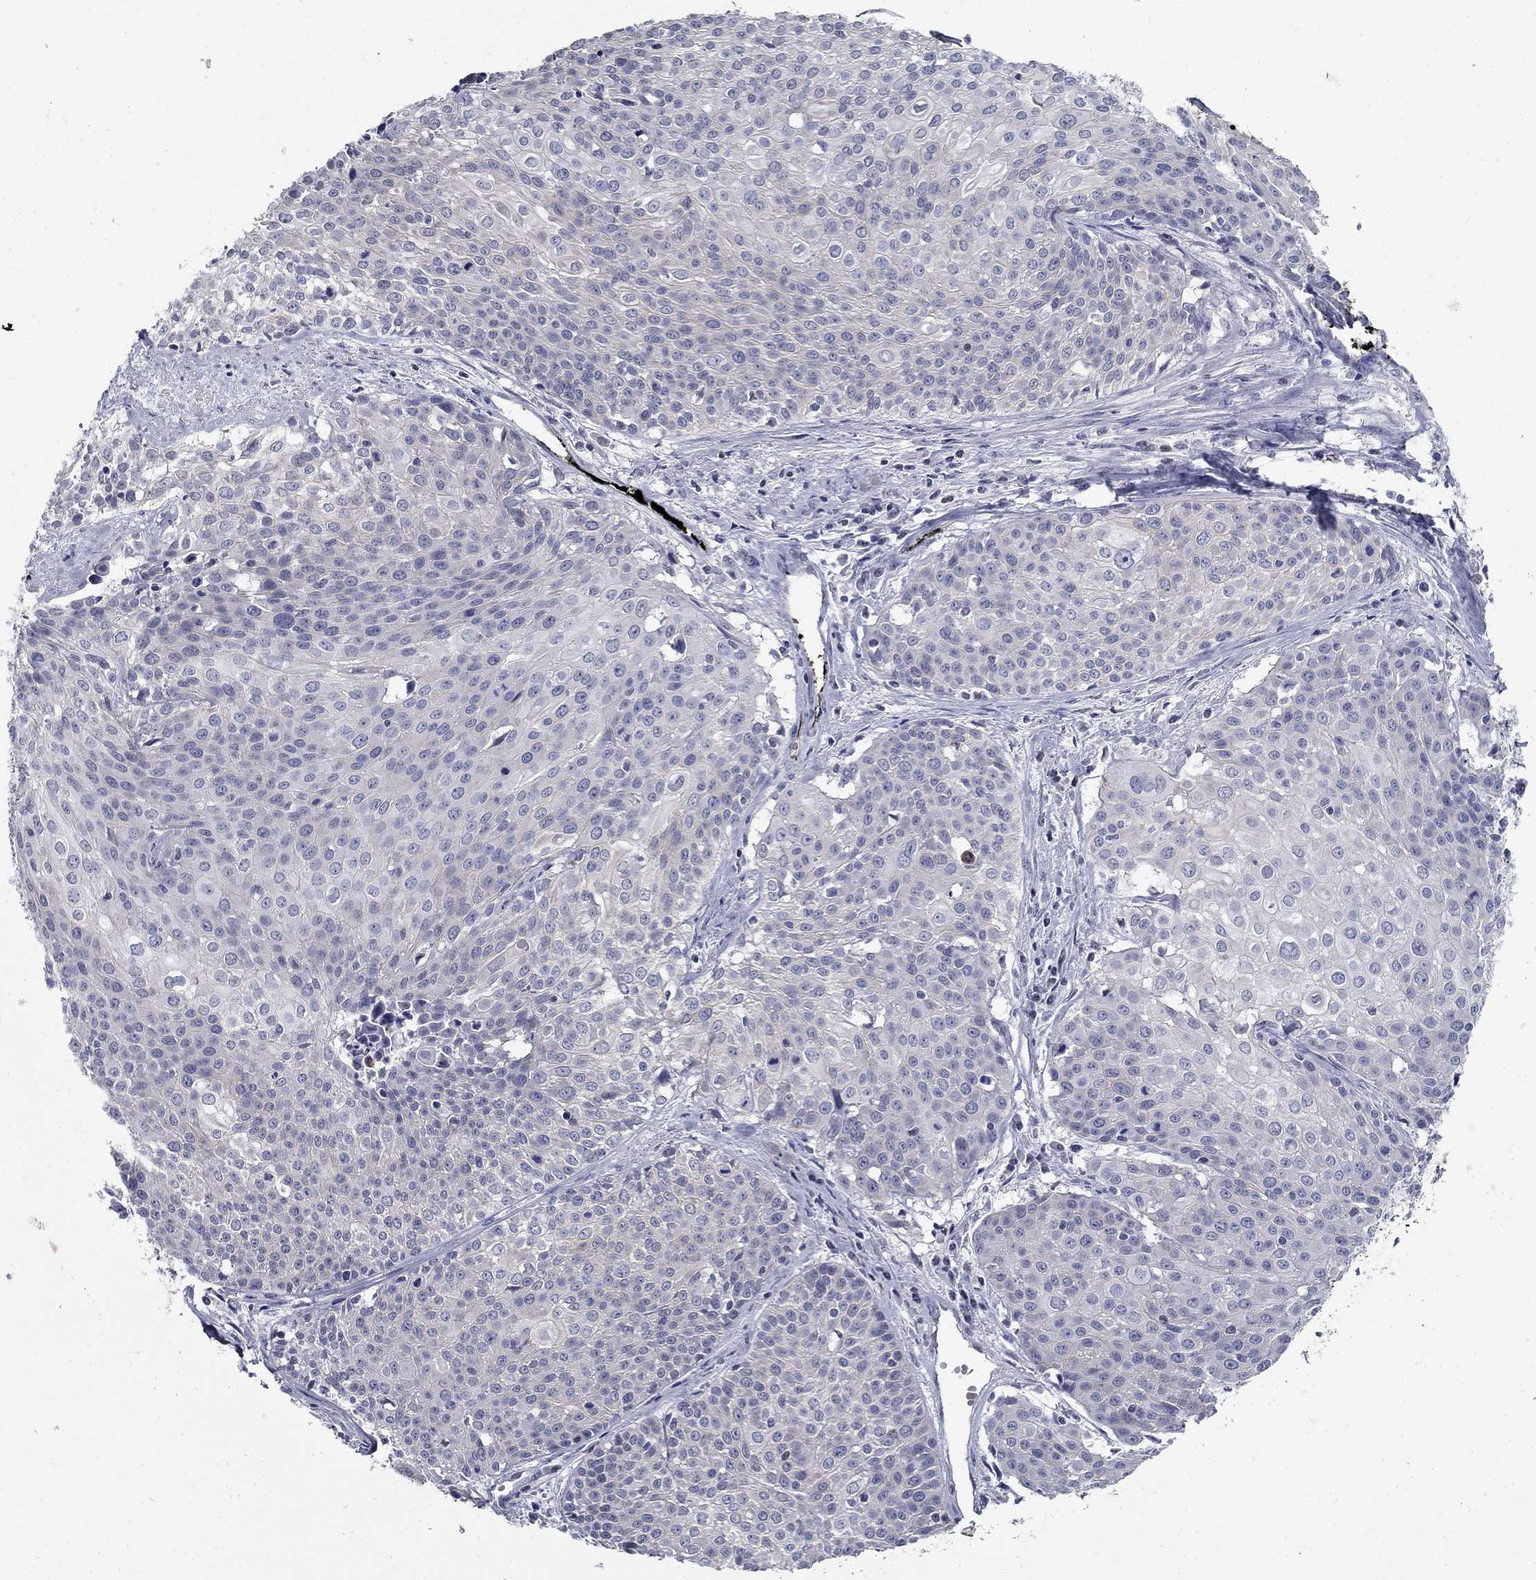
{"staining": {"intensity": "negative", "quantity": "none", "location": "none"}, "tissue": "cervical cancer", "cell_type": "Tumor cells", "image_type": "cancer", "snomed": [{"axis": "morphology", "description": "Squamous cell carcinoma, NOS"}, {"axis": "topography", "description": "Cervix"}], "caption": "A high-resolution photomicrograph shows immunohistochemistry (IHC) staining of cervical cancer, which shows no significant positivity in tumor cells.", "gene": "GUCA1A", "patient": {"sex": "female", "age": 39}}